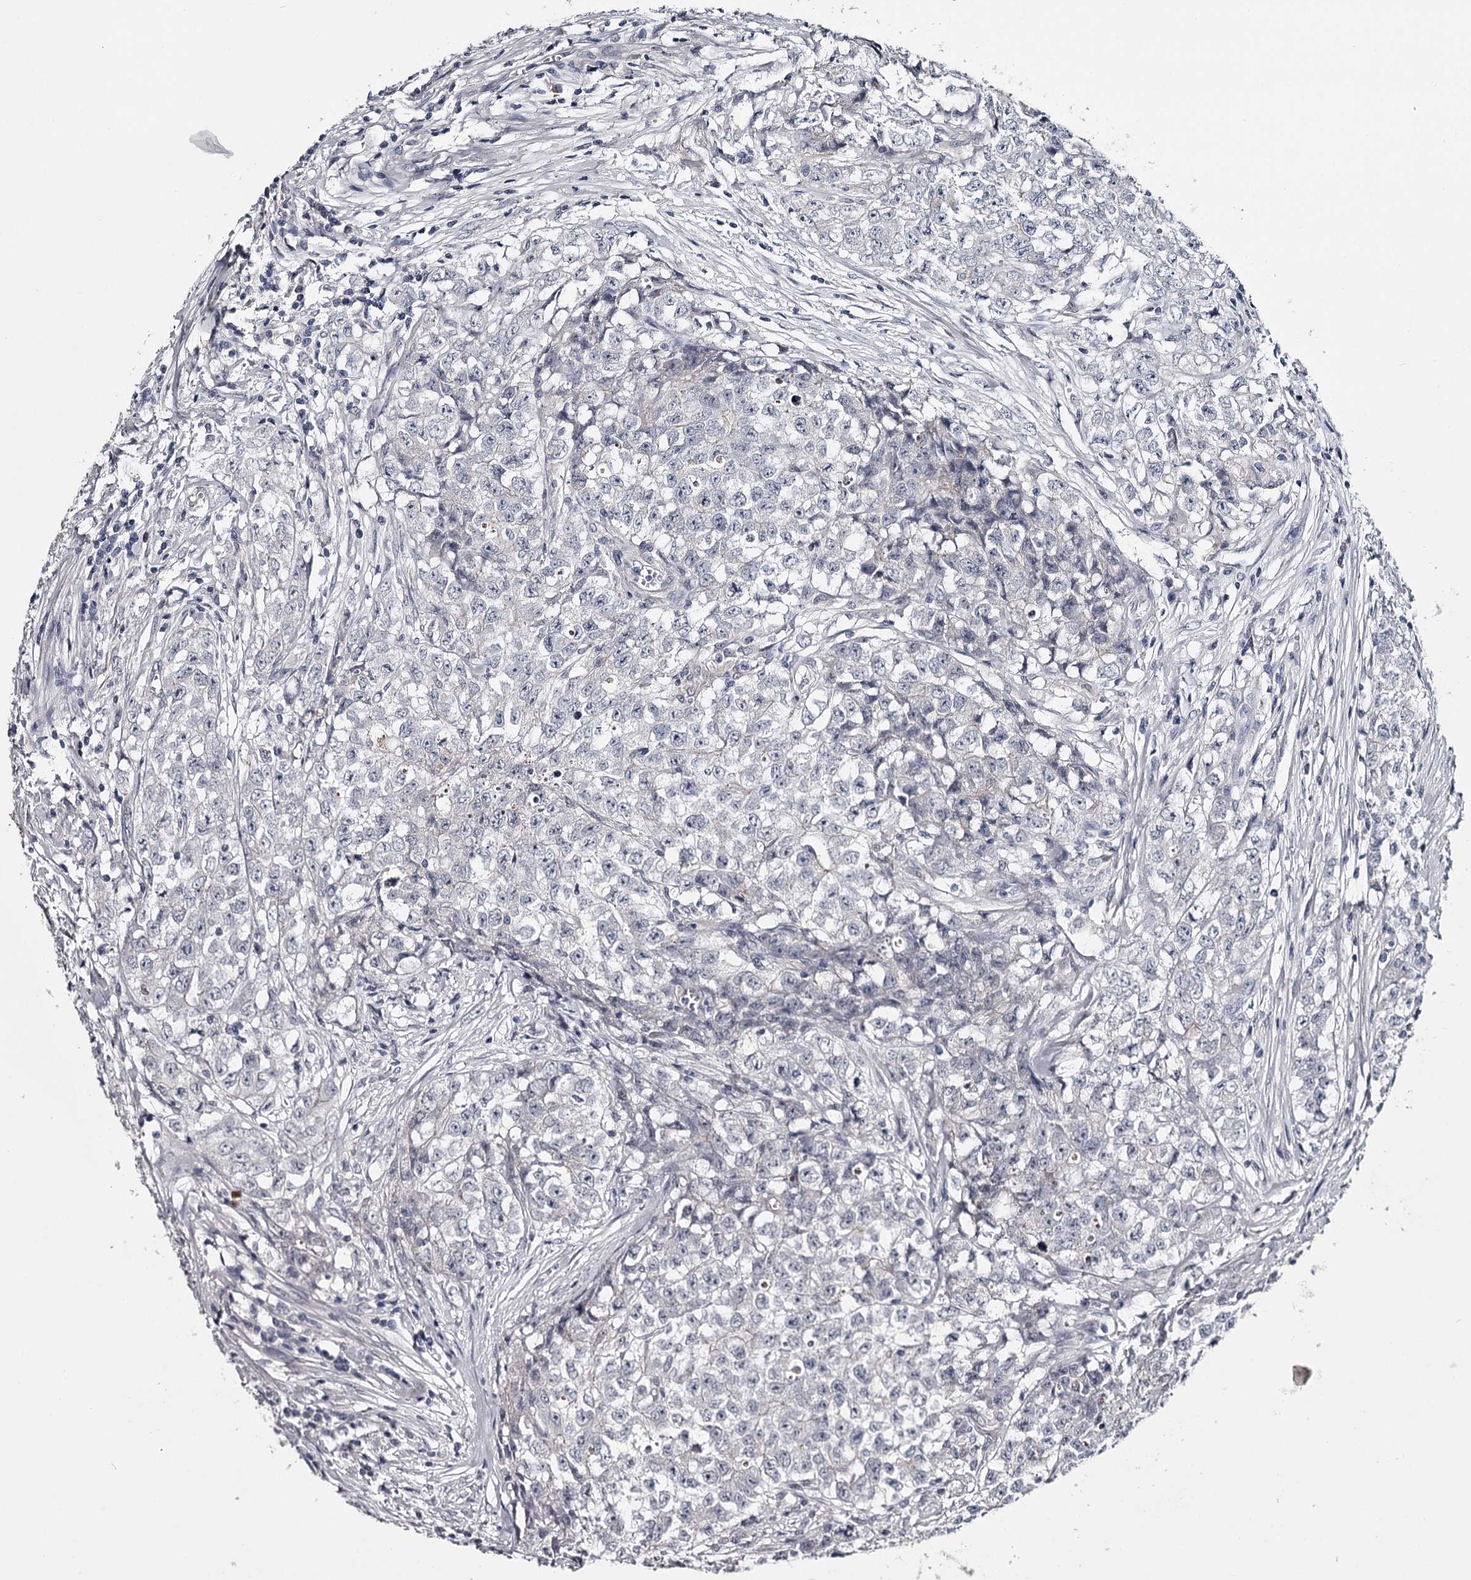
{"staining": {"intensity": "negative", "quantity": "none", "location": "none"}, "tissue": "testis cancer", "cell_type": "Tumor cells", "image_type": "cancer", "snomed": [{"axis": "morphology", "description": "Seminoma, NOS"}, {"axis": "morphology", "description": "Carcinoma, Embryonal, NOS"}, {"axis": "topography", "description": "Testis"}], "caption": "High magnification brightfield microscopy of testis embryonal carcinoma stained with DAB (3,3'-diaminobenzidine) (brown) and counterstained with hematoxylin (blue): tumor cells show no significant positivity. (IHC, brightfield microscopy, high magnification).", "gene": "FDXACB1", "patient": {"sex": "male", "age": 43}}